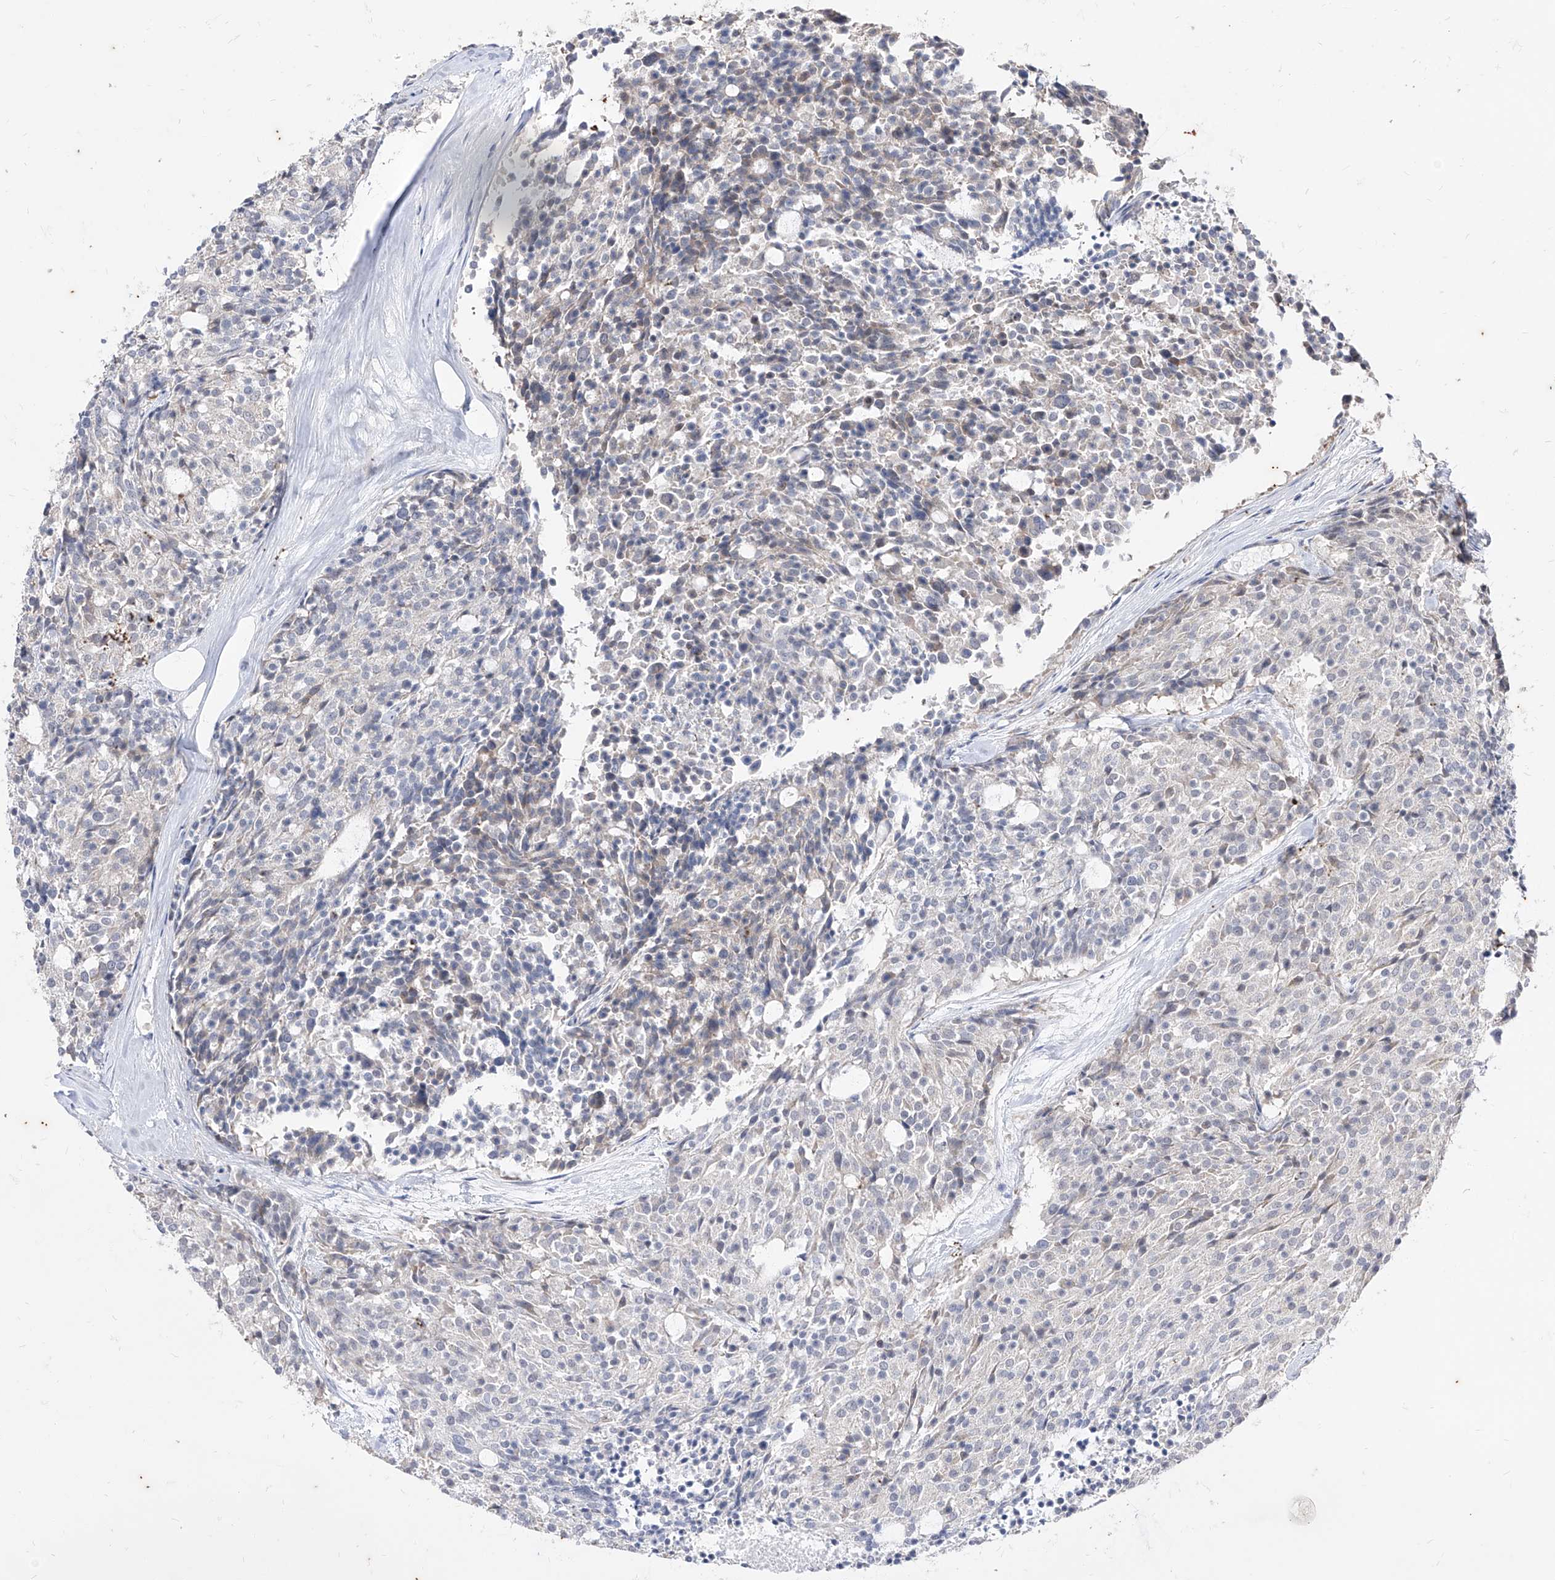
{"staining": {"intensity": "negative", "quantity": "none", "location": "none"}, "tissue": "carcinoid", "cell_type": "Tumor cells", "image_type": "cancer", "snomed": [{"axis": "morphology", "description": "Carcinoid, malignant, NOS"}, {"axis": "topography", "description": "Pancreas"}], "caption": "An immunohistochemistry micrograph of malignant carcinoid is shown. There is no staining in tumor cells of malignant carcinoid.", "gene": "PHF20L1", "patient": {"sex": "female", "age": 54}}